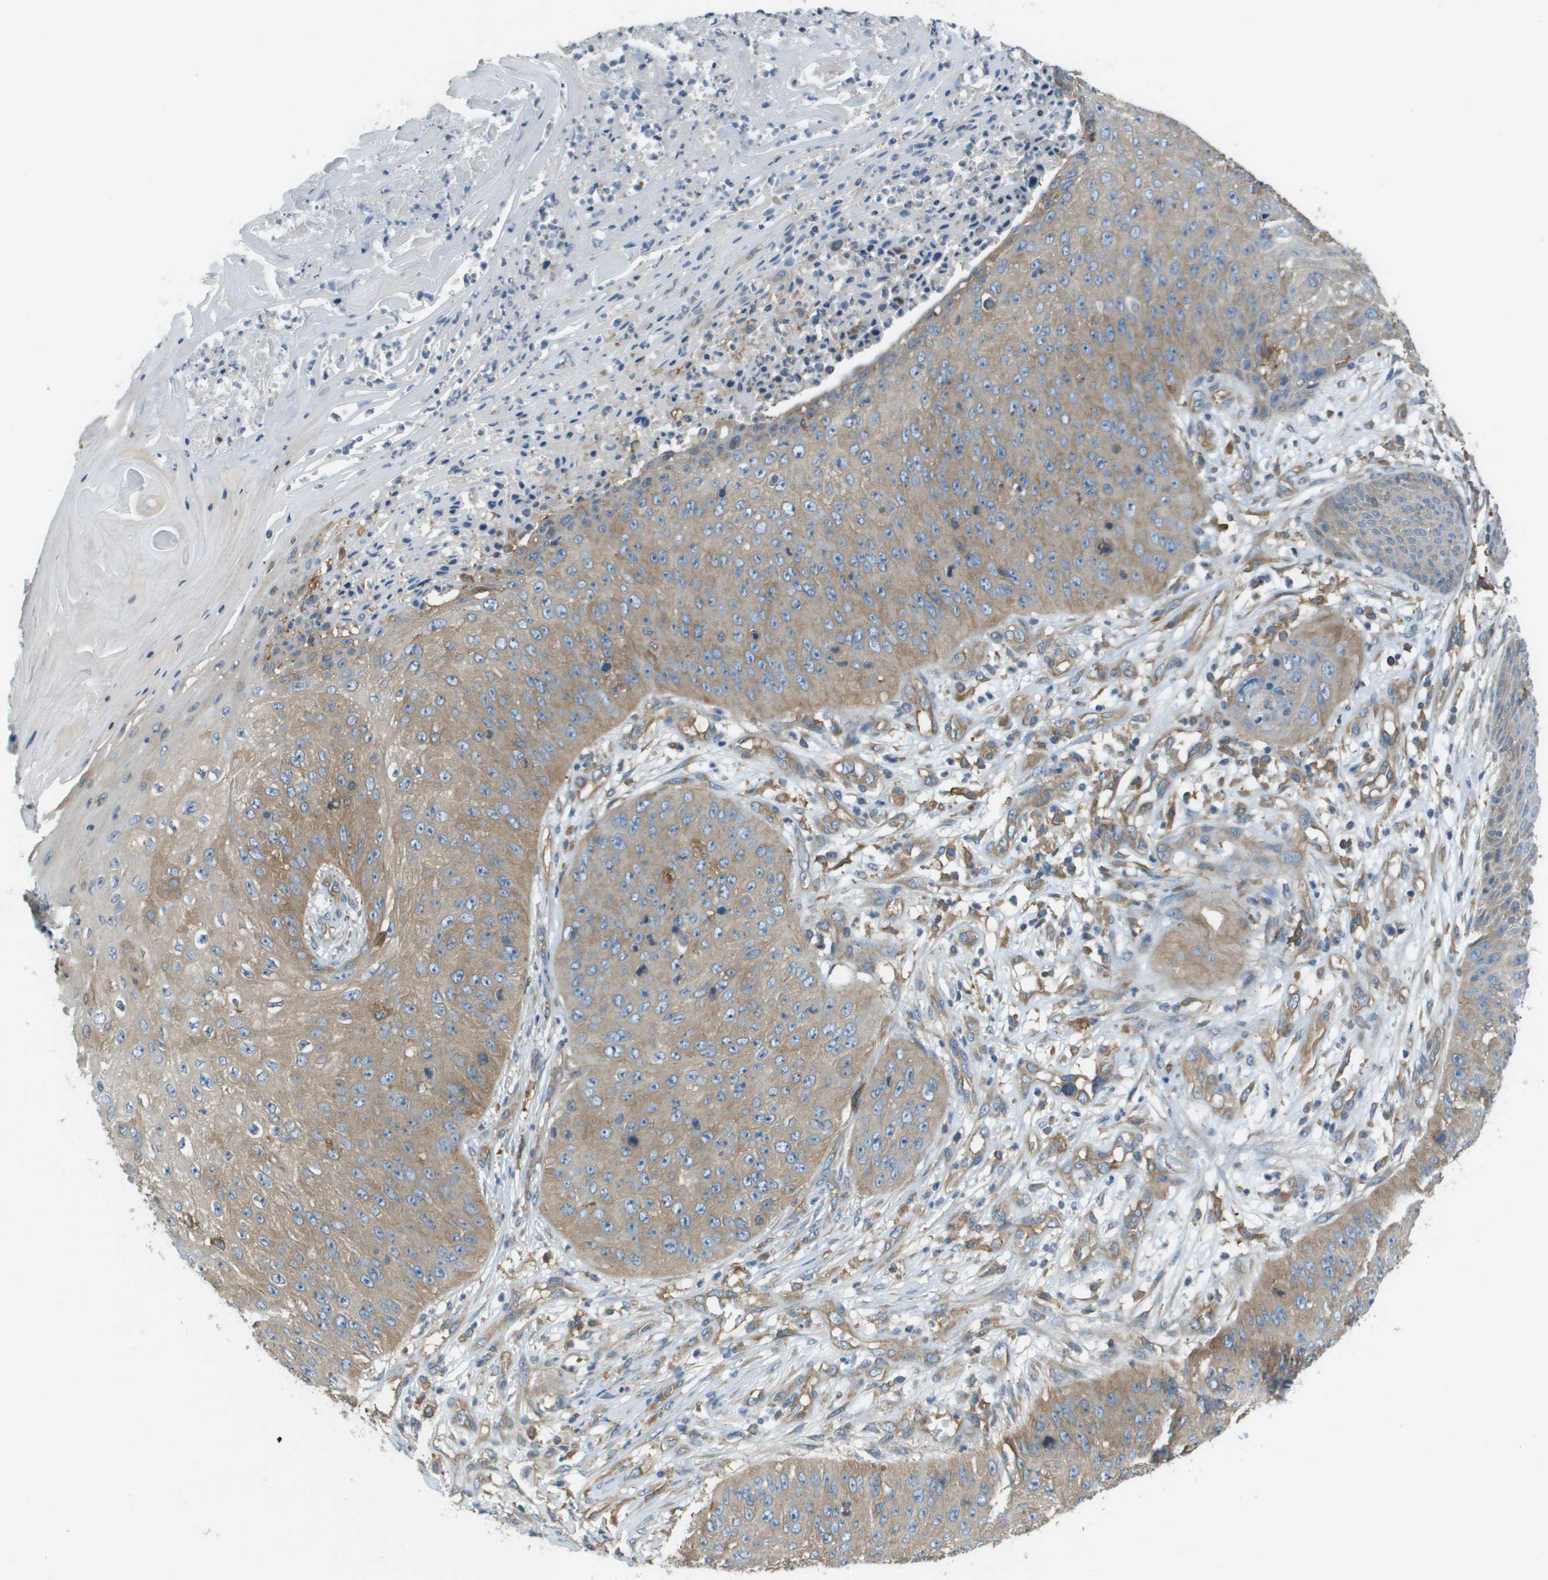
{"staining": {"intensity": "moderate", "quantity": "25%-75%", "location": "cytoplasmic/membranous"}, "tissue": "skin cancer", "cell_type": "Tumor cells", "image_type": "cancer", "snomed": [{"axis": "morphology", "description": "Squamous cell carcinoma, NOS"}, {"axis": "topography", "description": "Skin"}], "caption": "This photomicrograph exhibits squamous cell carcinoma (skin) stained with immunohistochemistry (IHC) to label a protein in brown. The cytoplasmic/membranous of tumor cells show moderate positivity for the protein. Nuclei are counter-stained blue.", "gene": "CORO1B", "patient": {"sex": "female", "age": 80}}